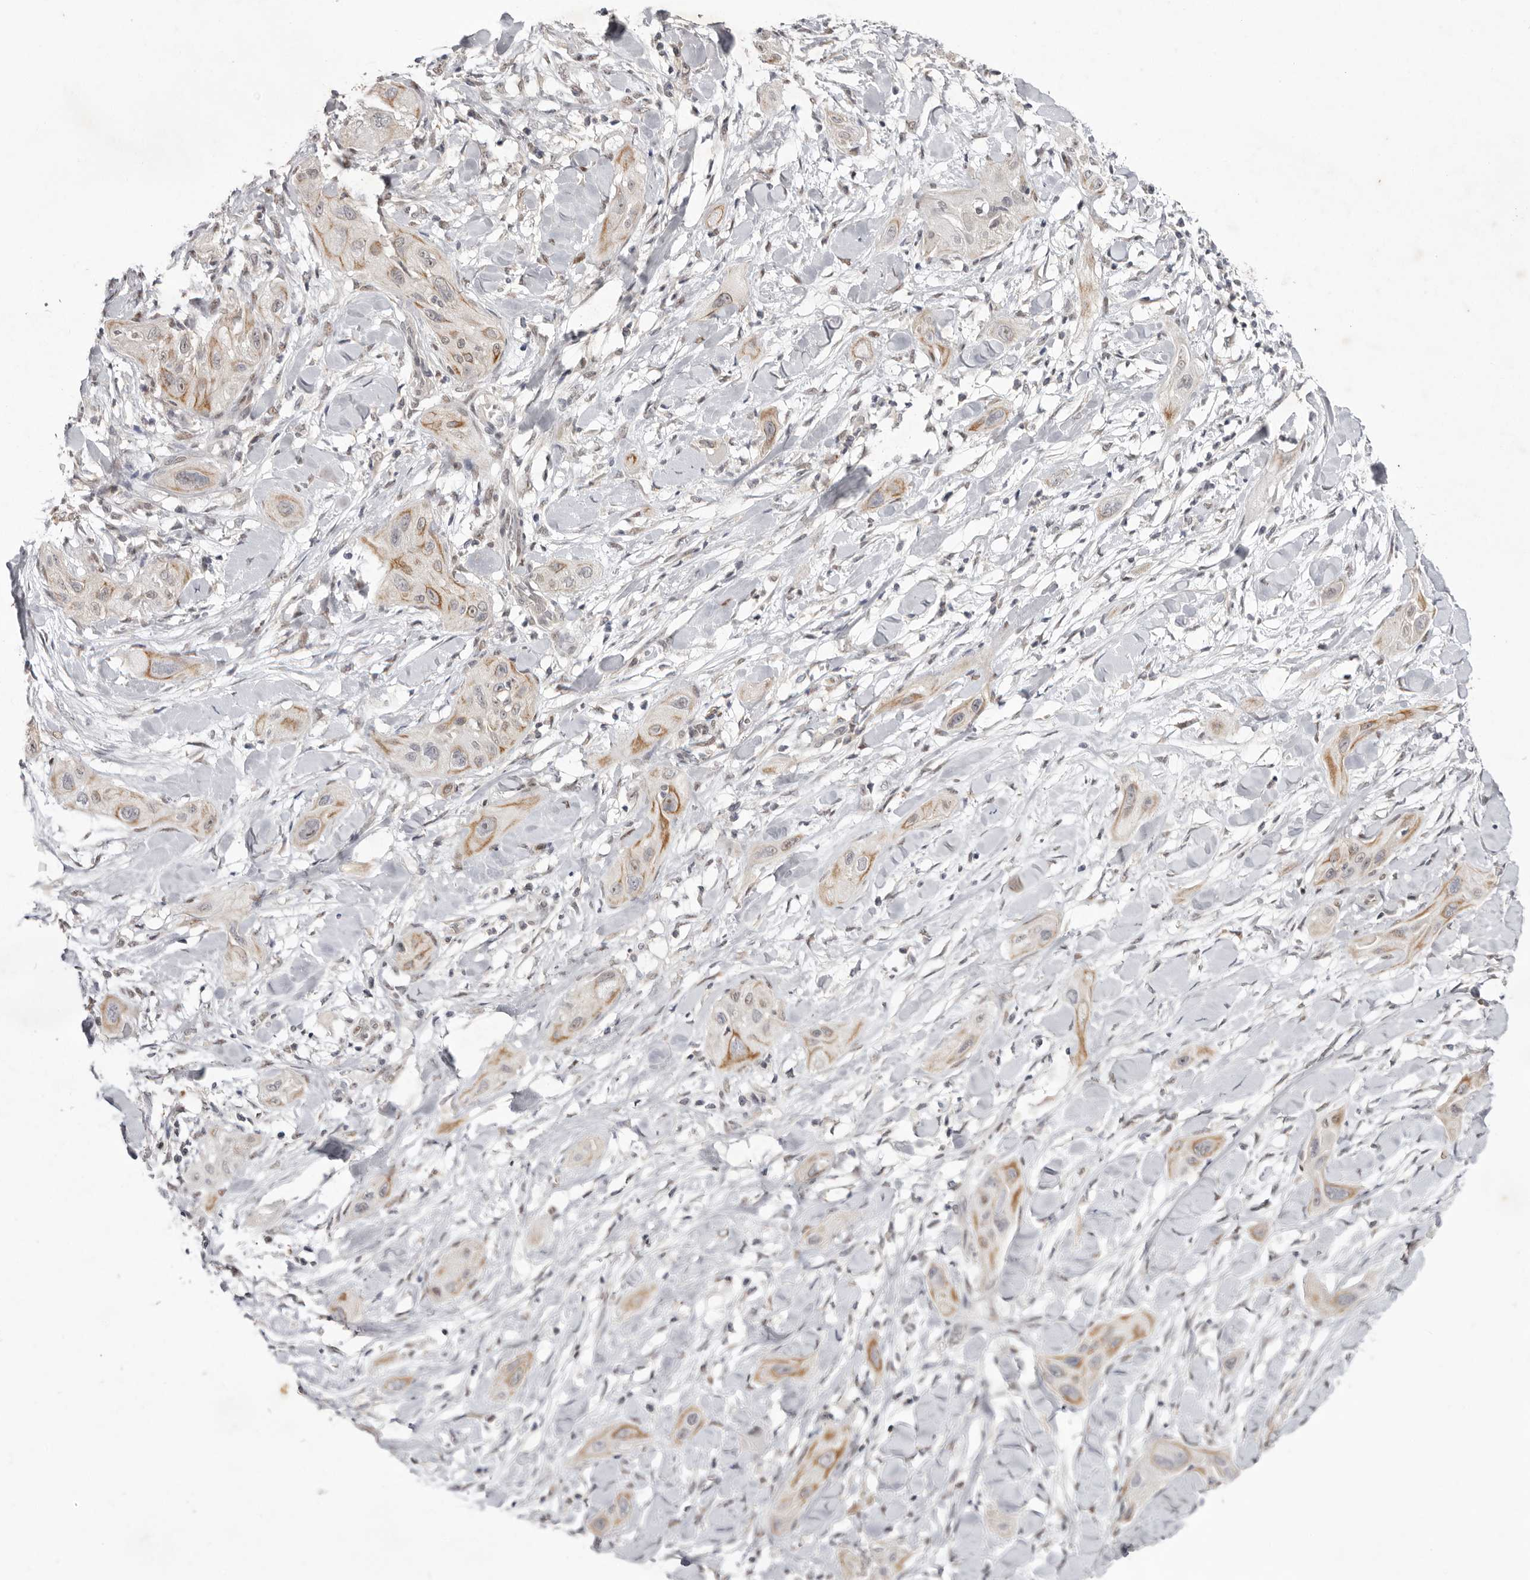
{"staining": {"intensity": "moderate", "quantity": "<25%", "location": "cytoplasmic/membranous"}, "tissue": "lung cancer", "cell_type": "Tumor cells", "image_type": "cancer", "snomed": [{"axis": "morphology", "description": "Squamous cell carcinoma, NOS"}, {"axis": "topography", "description": "Lung"}], "caption": "Immunohistochemistry image of neoplastic tissue: human lung cancer (squamous cell carcinoma) stained using immunohistochemistry (IHC) displays low levels of moderate protein expression localized specifically in the cytoplasmic/membranous of tumor cells, appearing as a cytoplasmic/membranous brown color.", "gene": "TADA1", "patient": {"sex": "female", "age": 47}}